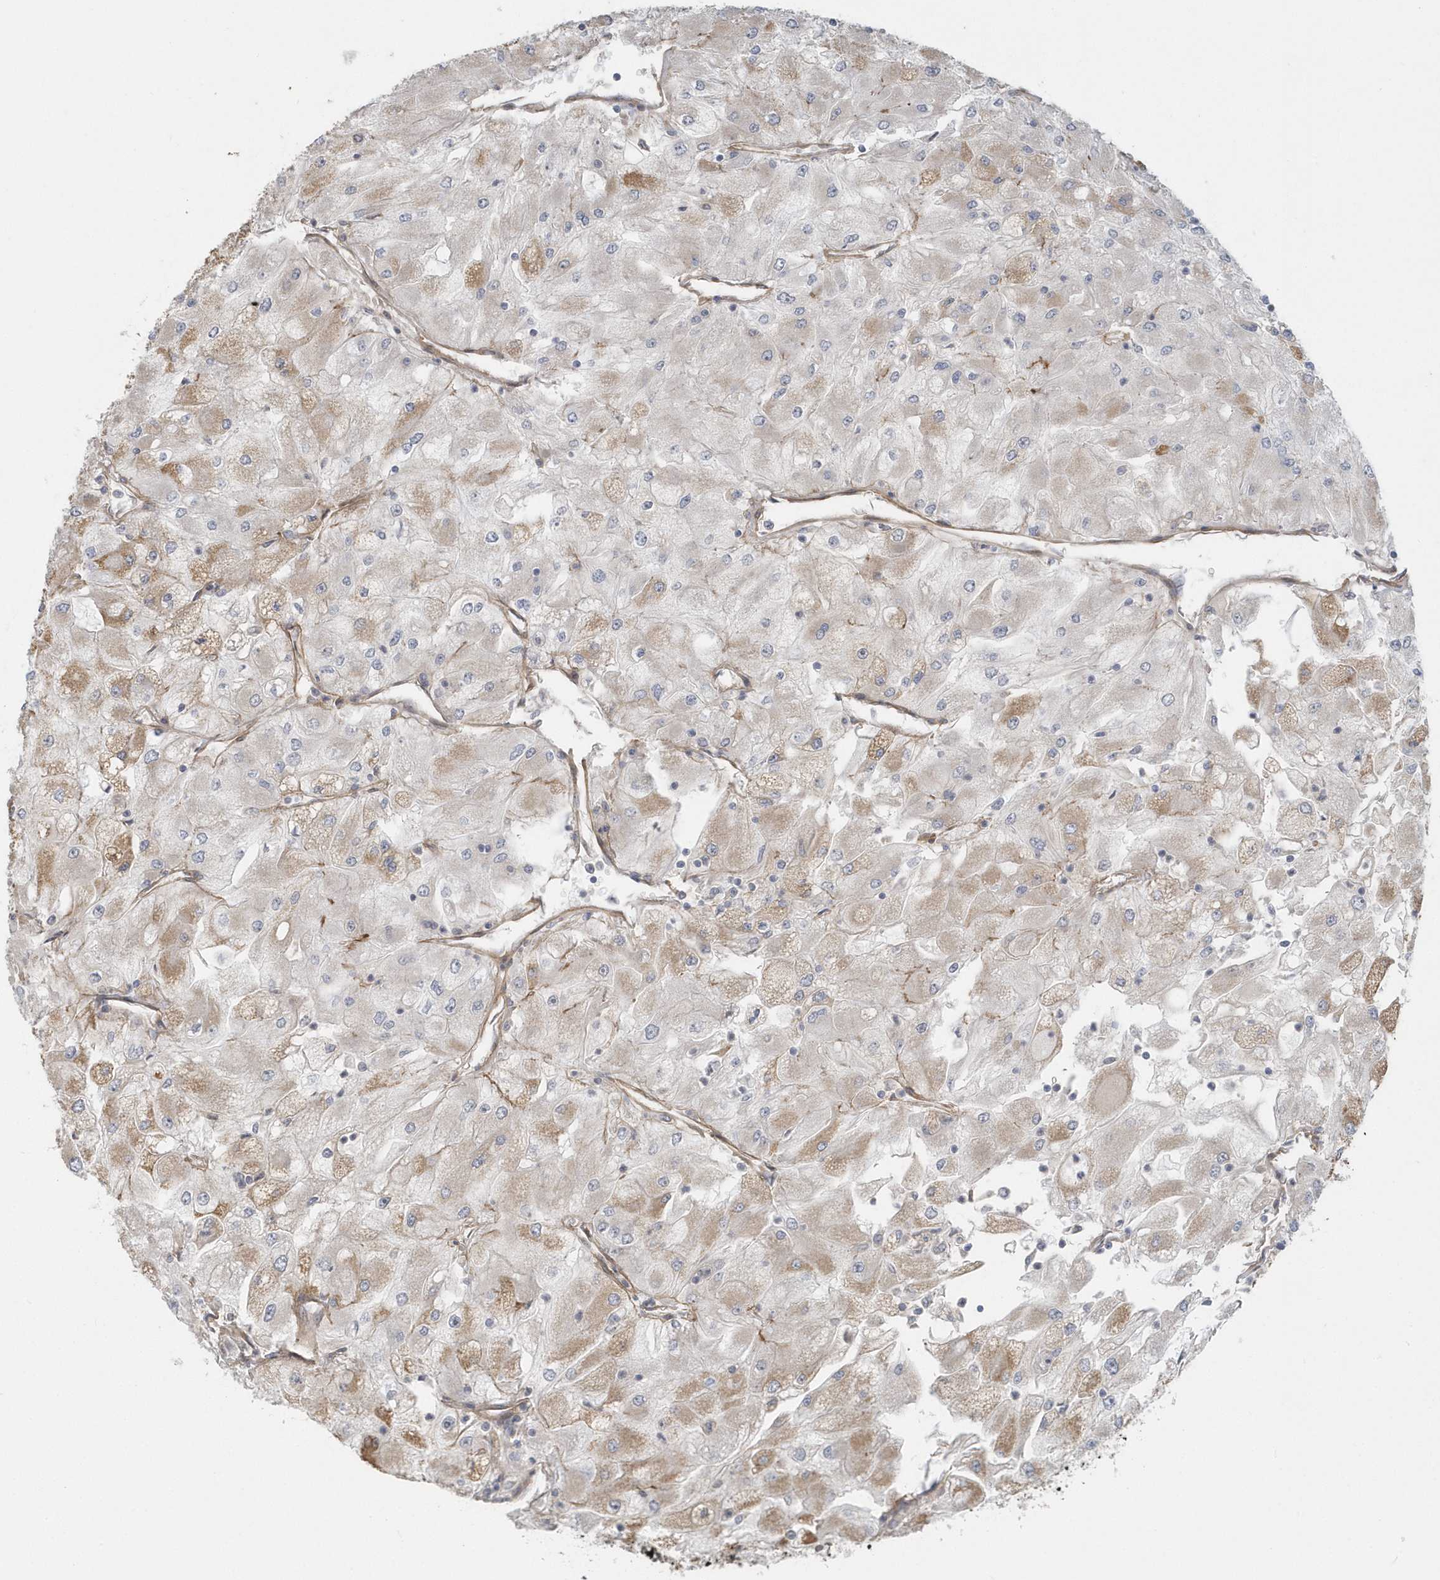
{"staining": {"intensity": "moderate", "quantity": "<25%", "location": "cytoplasmic/membranous"}, "tissue": "renal cancer", "cell_type": "Tumor cells", "image_type": "cancer", "snomed": [{"axis": "morphology", "description": "Adenocarcinoma, NOS"}, {"axis": "topography", "description": "Kidney"}], "caption": "Brown immunohistochemical staining in human renal cancer shows moderate cytoplasmic/membranous positivity in about <25% of tumor cells.", "gene": "ACTR1A", "patient": {"sex": "male", "age": 80}}